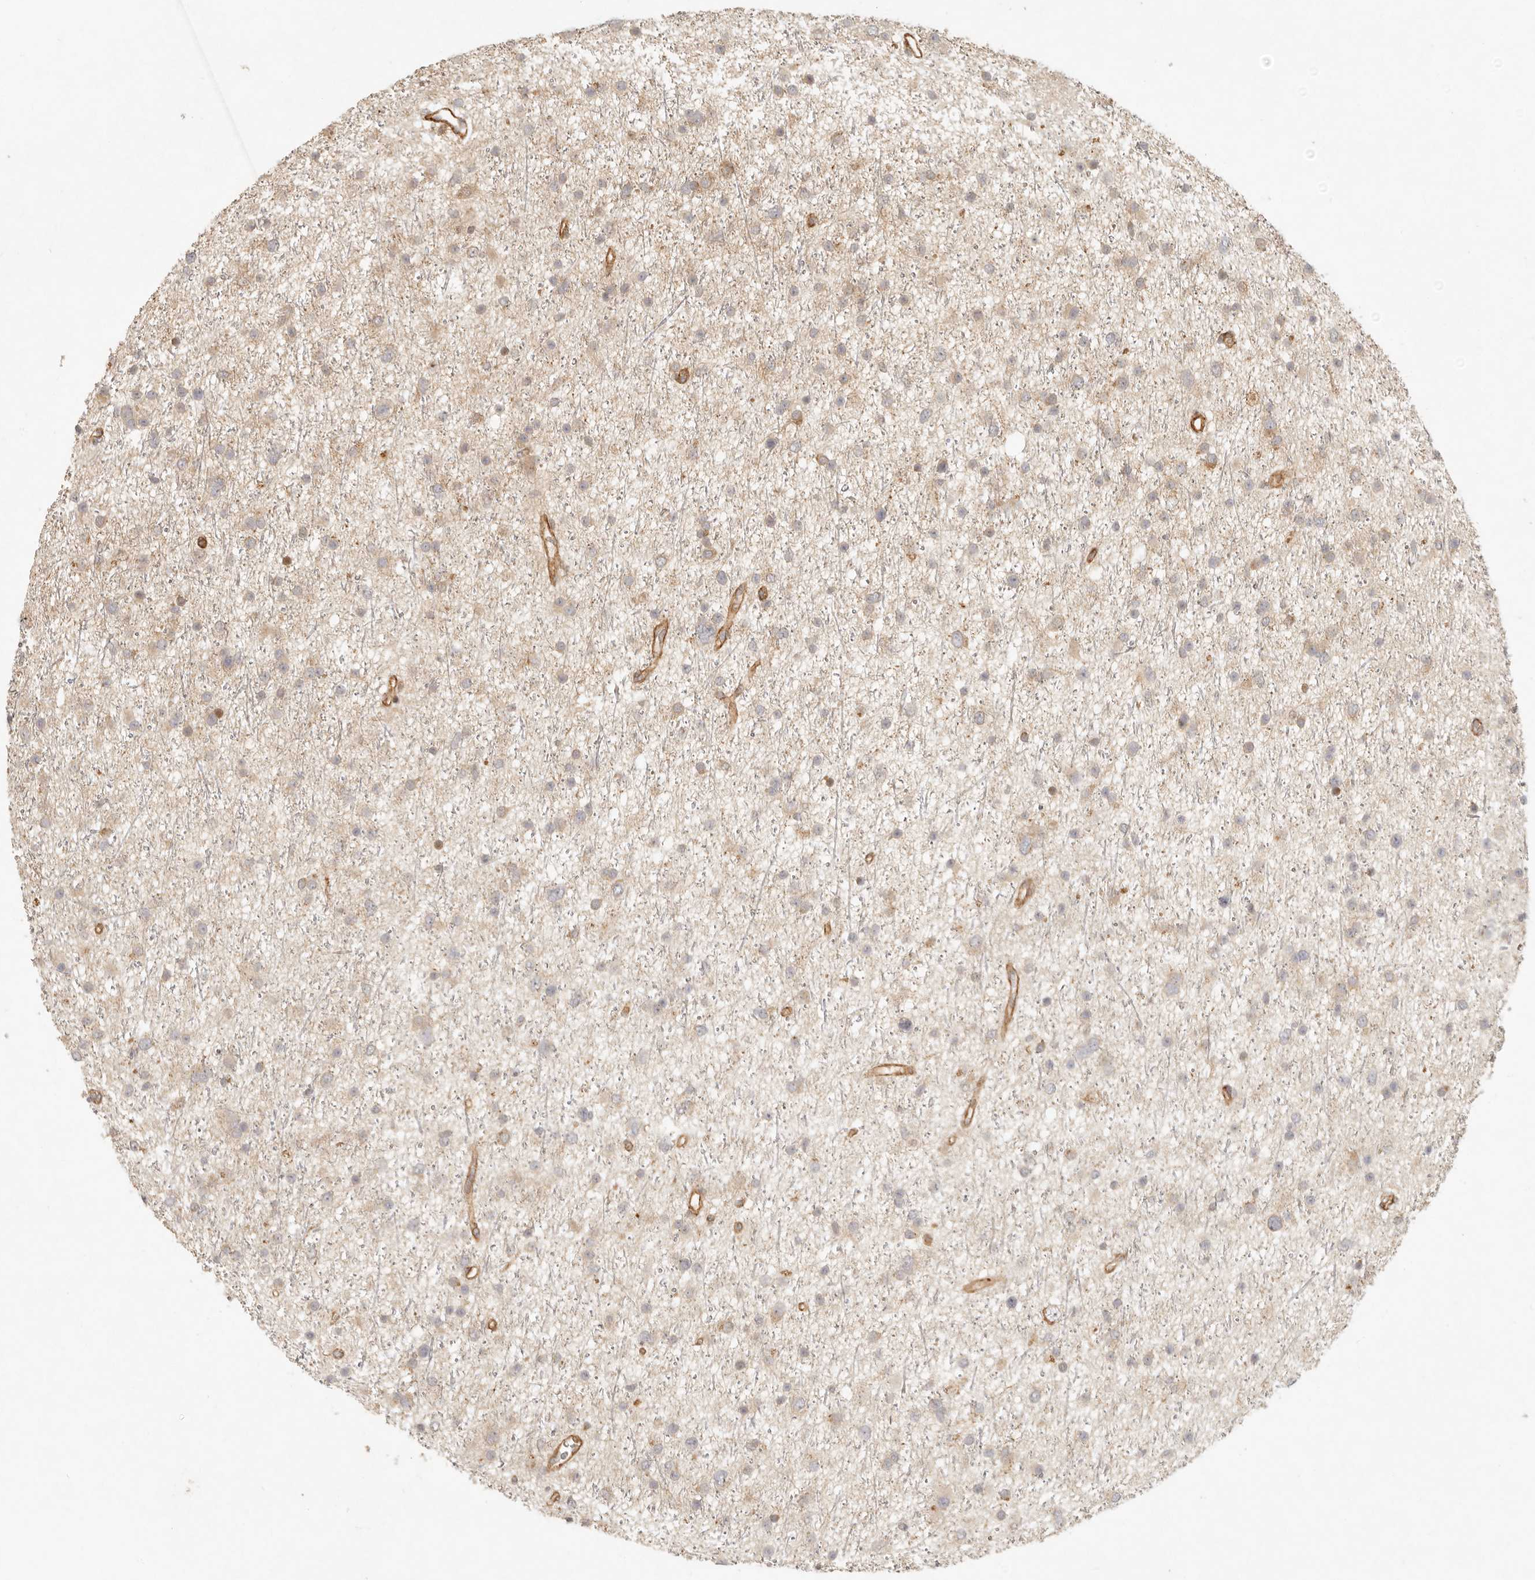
{"staining": {"intensity": "negative", "quantity": "none", "location": "none"}, "tissue": "glioma", "cell_type": "Tumor cells", "image_type": "cancer", "snomed": [{"axis": "morphology", "description": "Glioma, malignant, Low grade"}, {"axis": "topography", "description": "Cerebral cortex"}], "caption": "Immunohistochemistry (IHC) histopathology image of neoplastic tissue: human low-grade glioma (malignant) stained with DAB (3,3'-diaminobenzidine) exhibits no significant protein positivity in tumor cells.", "gene": "KLHL38", "patient": {"sex": "female", "age": 39}}